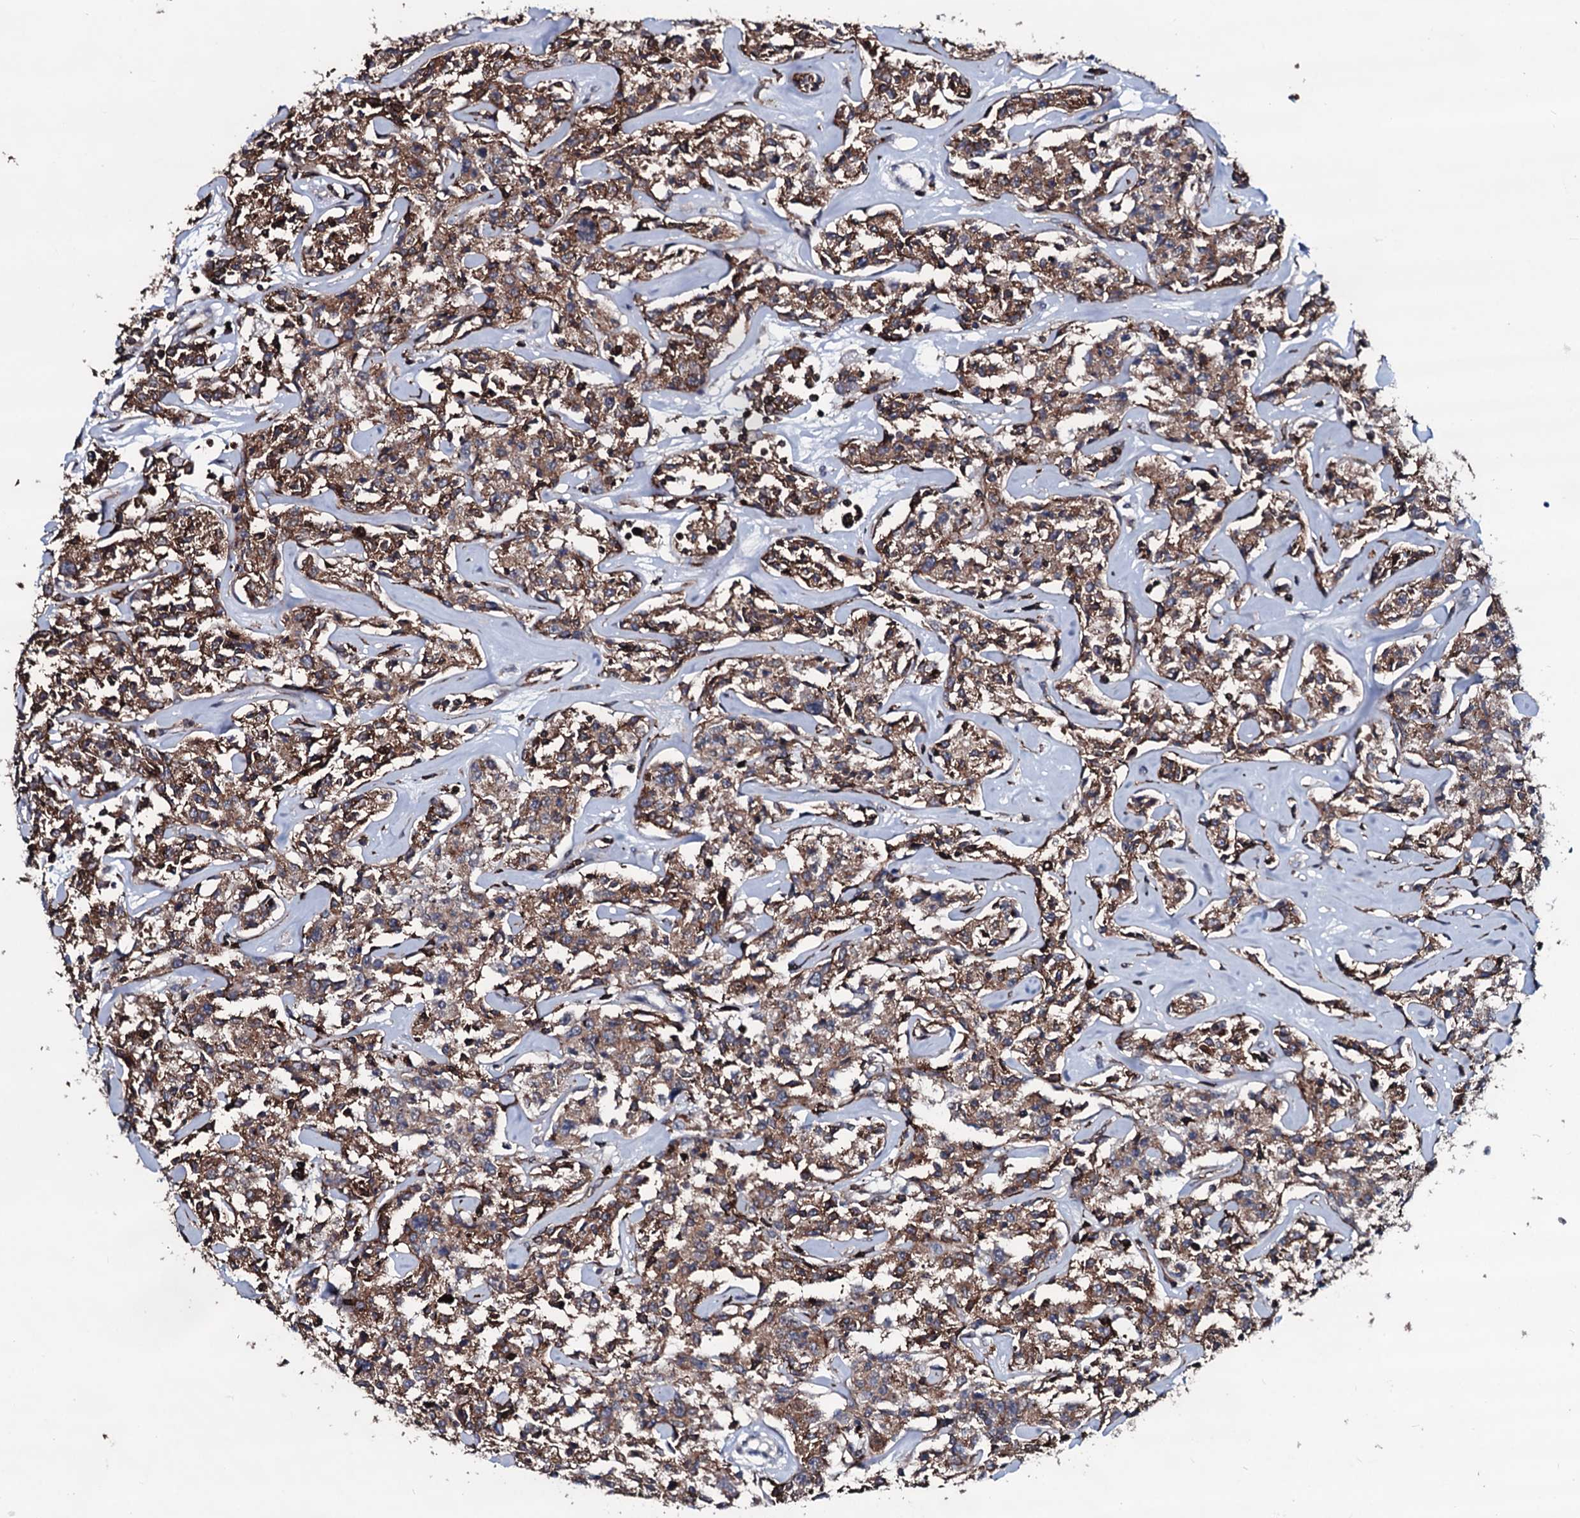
{"staining": {"intensity": "moderate", "quantity": ">75%", "location": "cytoplasmic/membranous"}, "tissue": "lymphoma", "cell_type": "Tumor cells", "image_type": "cancer", "snomed": [{"axis": "morphology", "description": "Malignant lymphoma, non-Hodgkin's type, Low grade"}, {"axis": "topography", "description": "Small intestine"}], "caption": "DAB immunohistochemical staining of human malignant lymphoma, non-Hodgkin's type (low-grade) displays moderate cytoplasmic/membranous protein staining in approximately >75% of tumor cells.", "gene": "OGFOD2", "patient": {"sex": "female", "age": 59}}